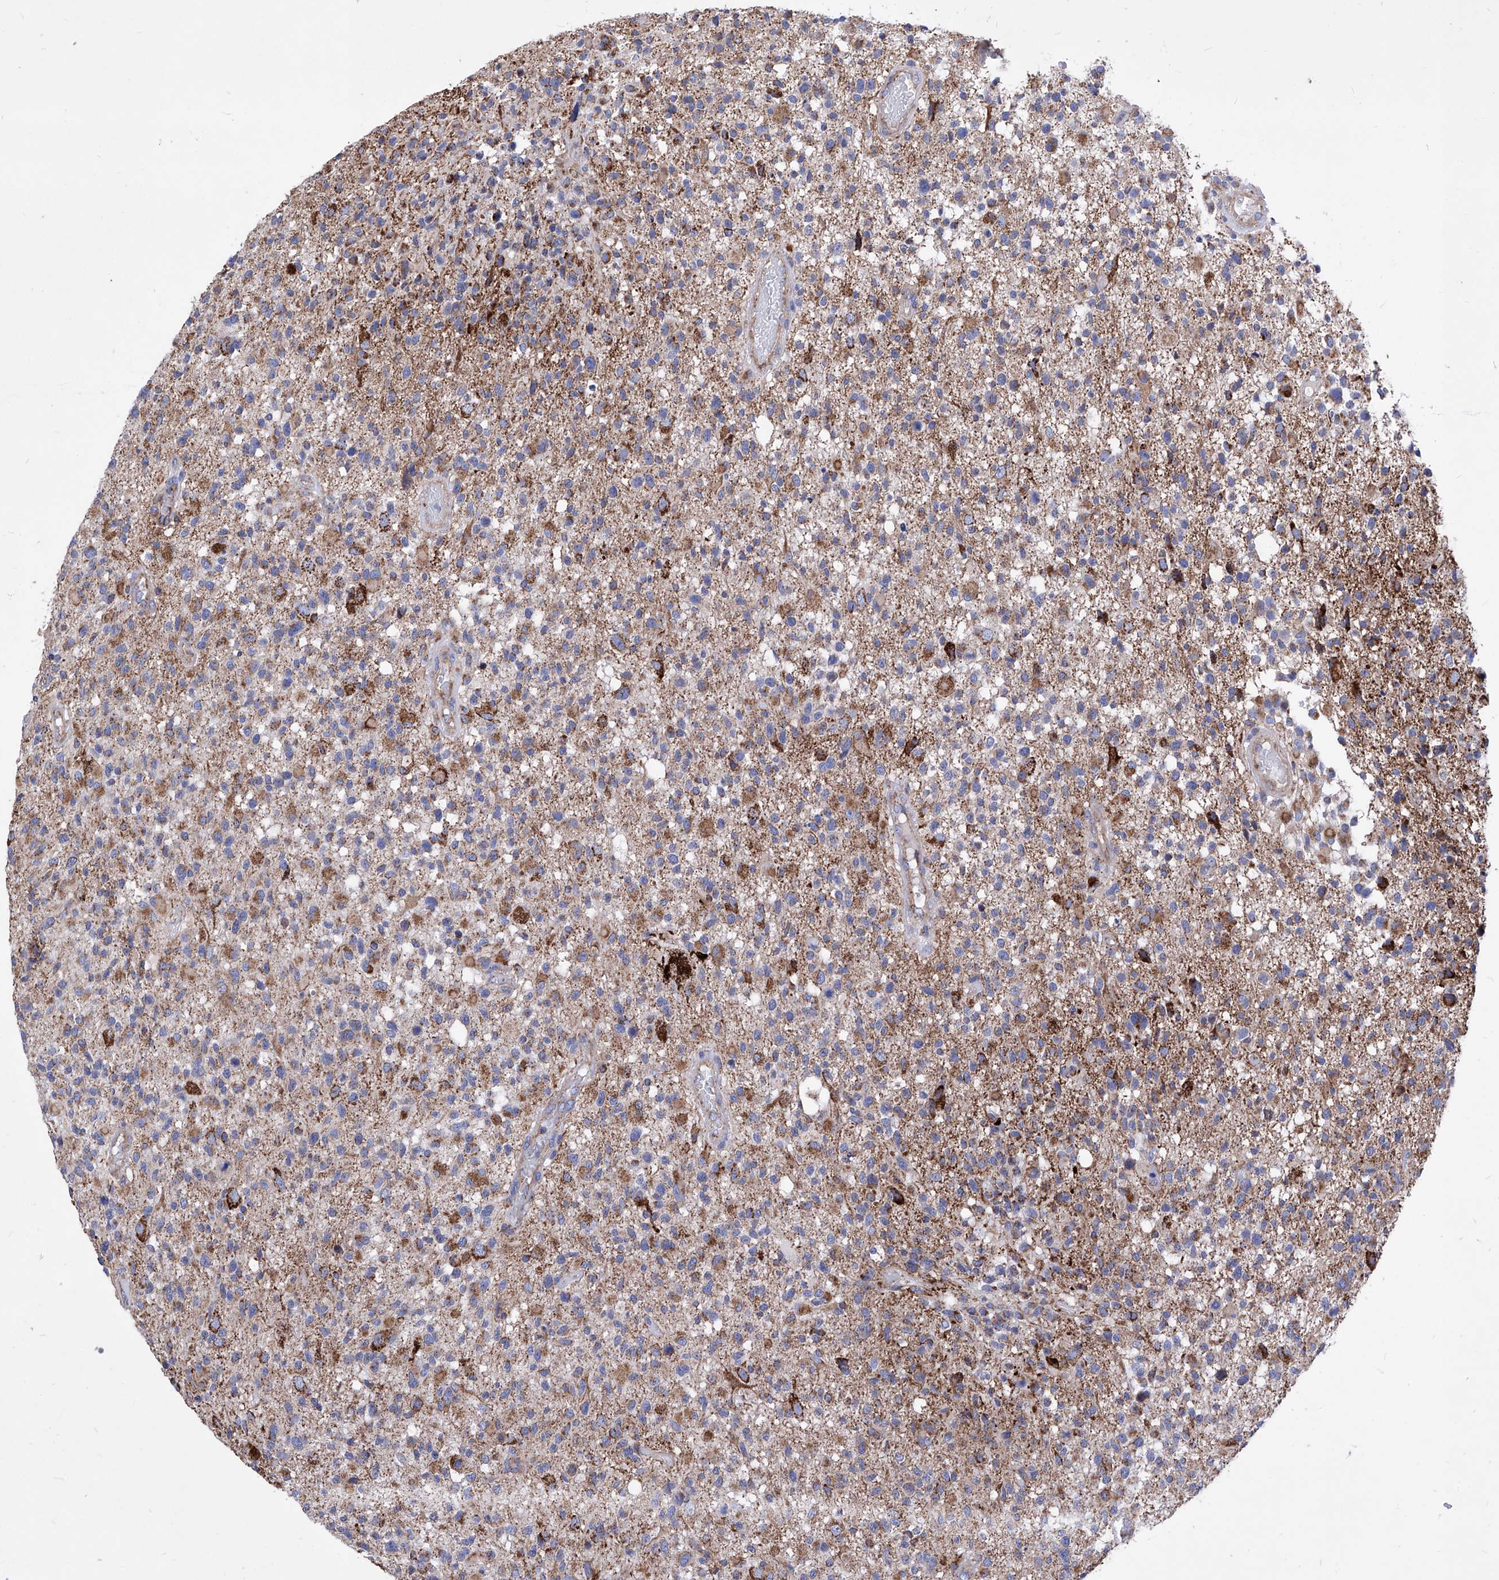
{"staining": {"intensity": "moderate", "quantity": ">75%", "location": "cytoplasmic/membranous"}, "tissue": "glioma", "cell_type": "Tumor cells", "image_type": "cancer", "snomed": [{"axis": "morphology", "description": "Glioma, malignant, High grade"}, {"axis": "morphology", "description": "Glioblastoma, NOS"}, {"axis": "topography", "description": "Brain"}], "caption": "IHC photomicrograph of neoplastic tissue: glioma stained using immunohistochemistry (IHC) reveals medium levels of moderate protein expression localized specifically in the cytoplasmic/membranous of tumor cells, appearing as a cytoplasmic/membranous brown color.", "gene": "HRNR", "patient": {"sex": "male", "age": 60}}